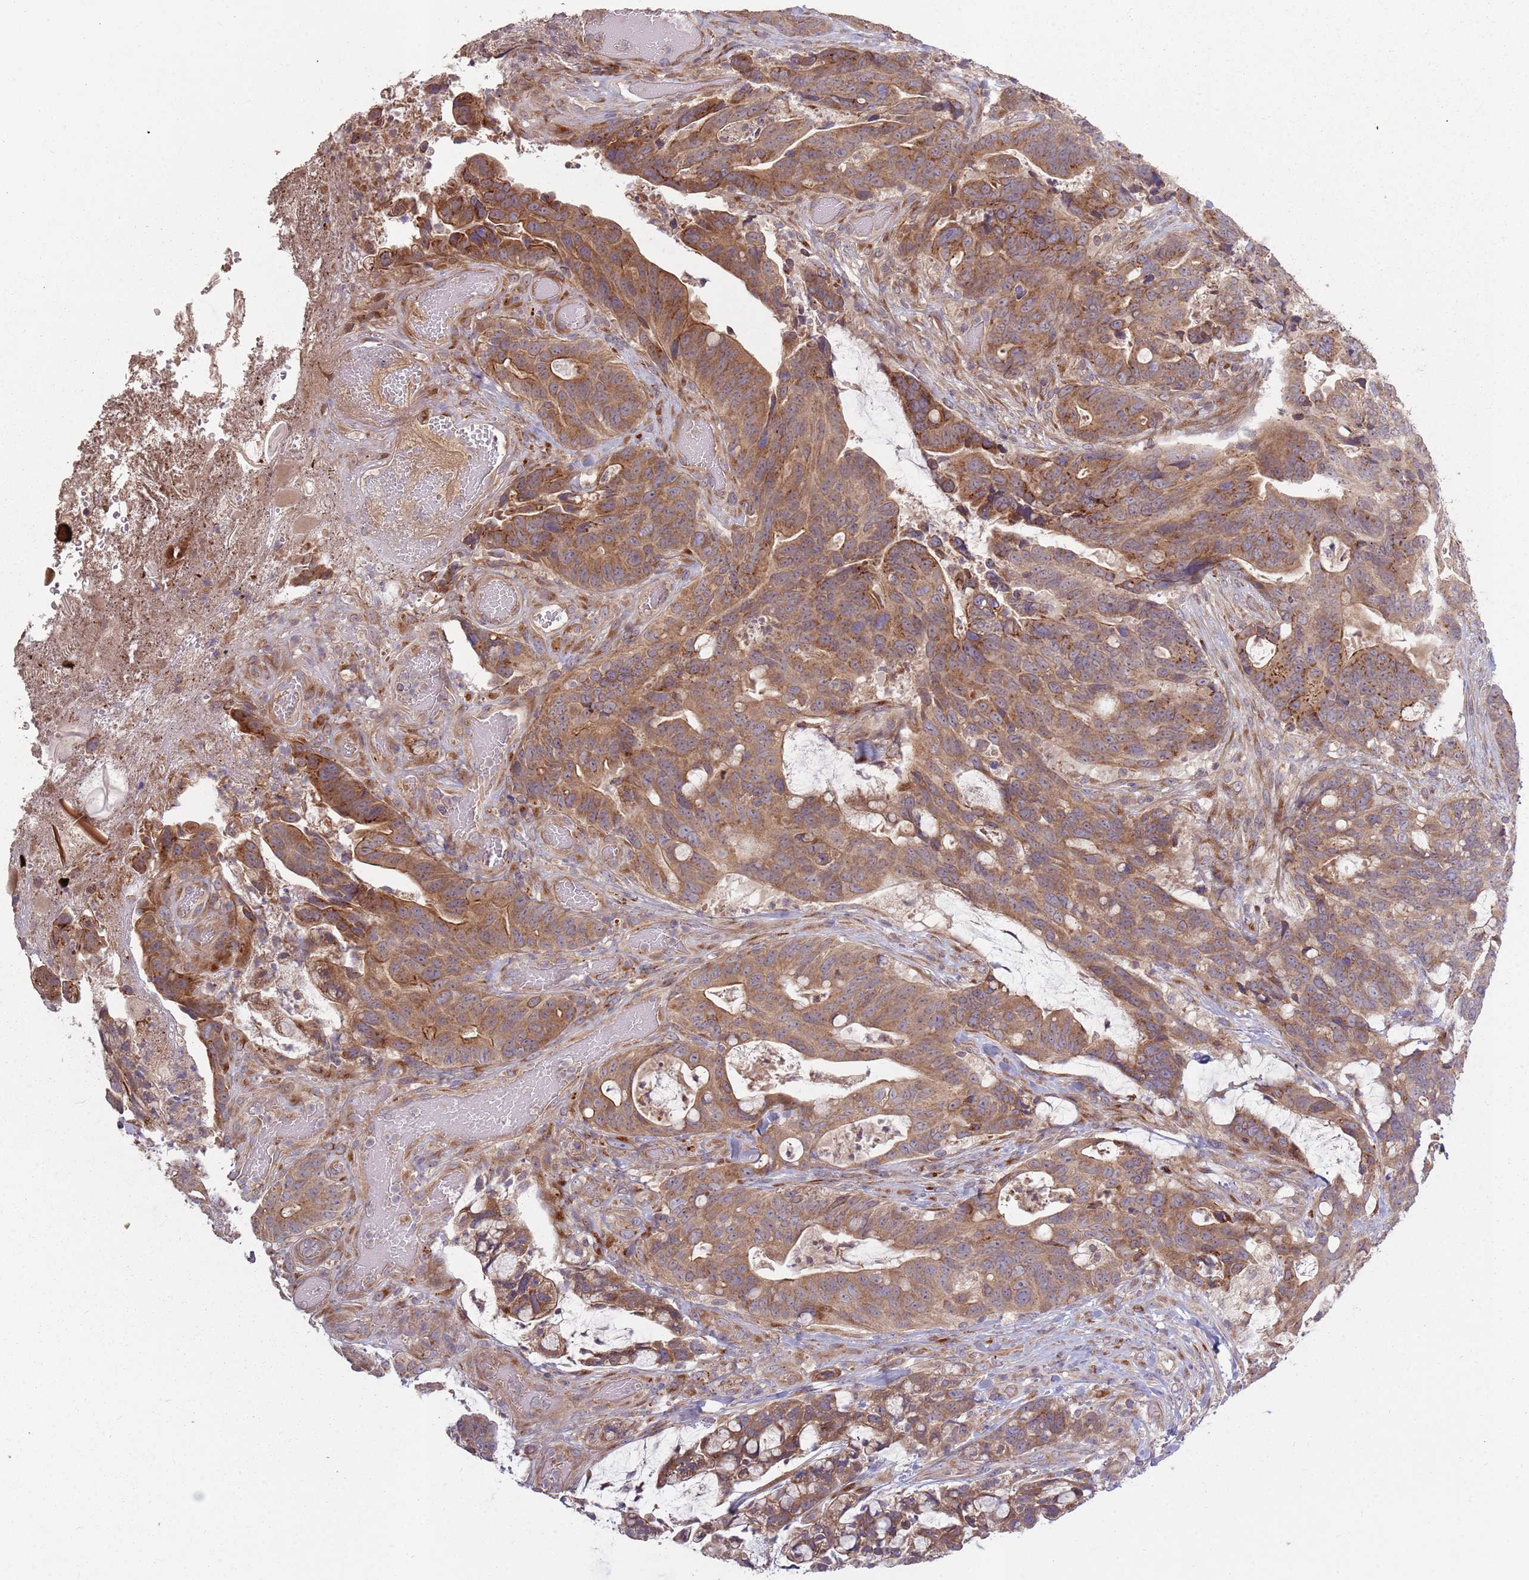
{"staining": {"intensity": "moderate", "quantity": ">75%", "location": "cytoplasmic/membranous"}, "tissue": "colorectal cancer", "cell_type": "Tumor cells", "image_type": "cancer", "snomed": [{"axis": "morphology", "description": "Adenocarcinoma, NOS"}, {"axis": "topography", "description": "Colon"}], "caption": "Immunohistochemical staining of human colorectal adenocarcinoma shows moderate cytoplasmic/membranous protein positivity in approximately >75% of tumor cells.", "gene": "PLD6", "patient": {"sex": "female", "age": 82}}